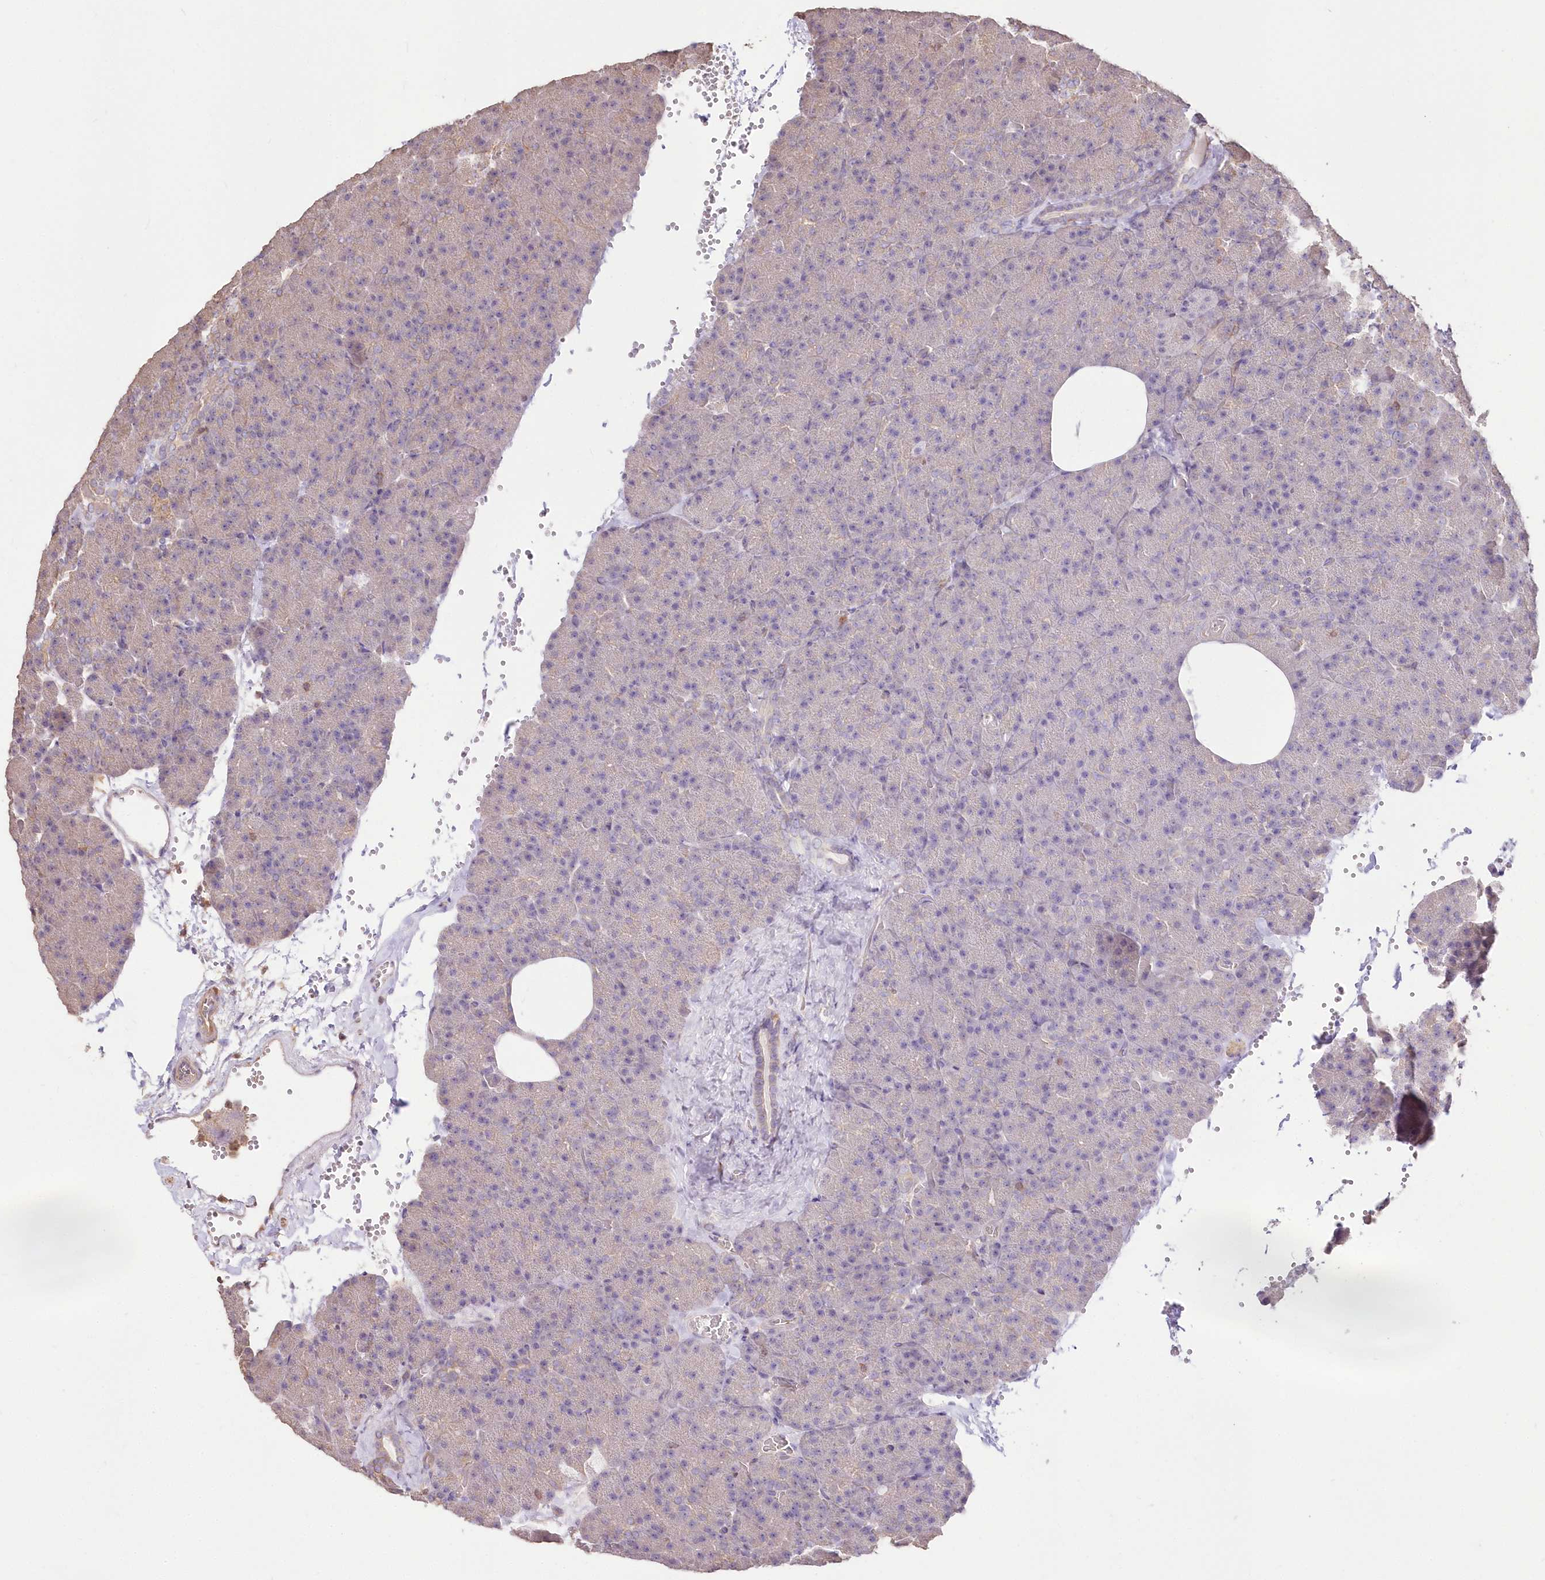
{"staining": {"intensity": "weak", "quantity": "<25%", "location": "cytoplasmic/membranous"}, "tissue": "pancreas", "cell_type": "Exocrine glandular cells", "image_type": "normal", "snomed": [{"axis": "morphology", "description": "Normal tissue, NOS"}, {"axis": "morphology", "description": "Carcinoid, malignant, NOS"}, {"axis": "topography", "description": "Pancreas"}], "caption": "This is an immunohistochemistry micrograph of unremarkable human pancreas. There is no positivity in exocrine glandular cells.", "gene": "STK17B", "patient": {"sex": "female", "age": 35}}